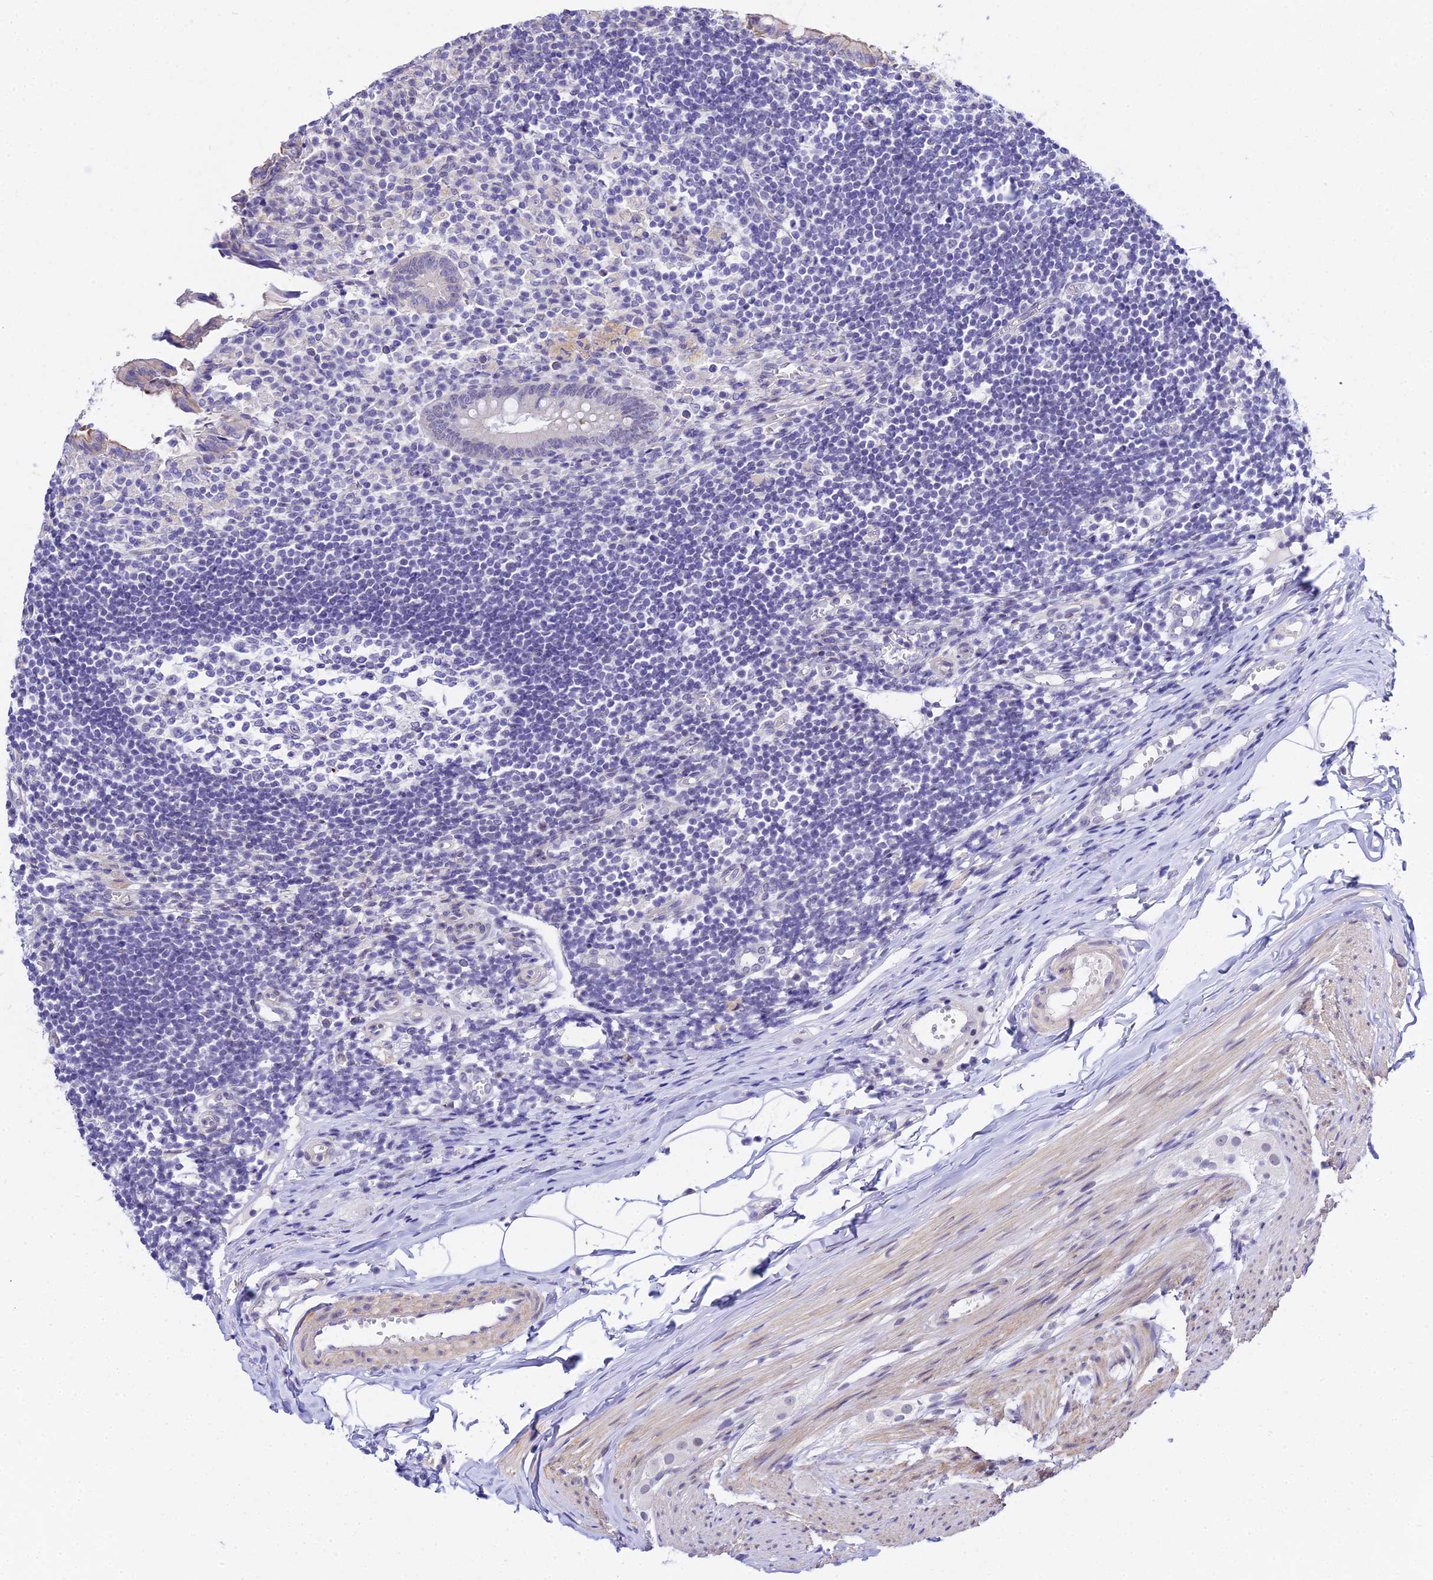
{"staining": {"intensity": "negative", "quantity": "none", "location": "none"}, "tissue": "appendix", "cell_type": "Glandular cells", "image_type": "normal", "snomed": [{"axis": "morphology", "description": "Normal tissue, NOS"}, {"axis": "topography", "description": "Appendix"}], "caption": "IHC of normal appendix displays no staining in glandular cells.", "gene": "ZNF628", "patient": {"sex": "female", "age": 17}}